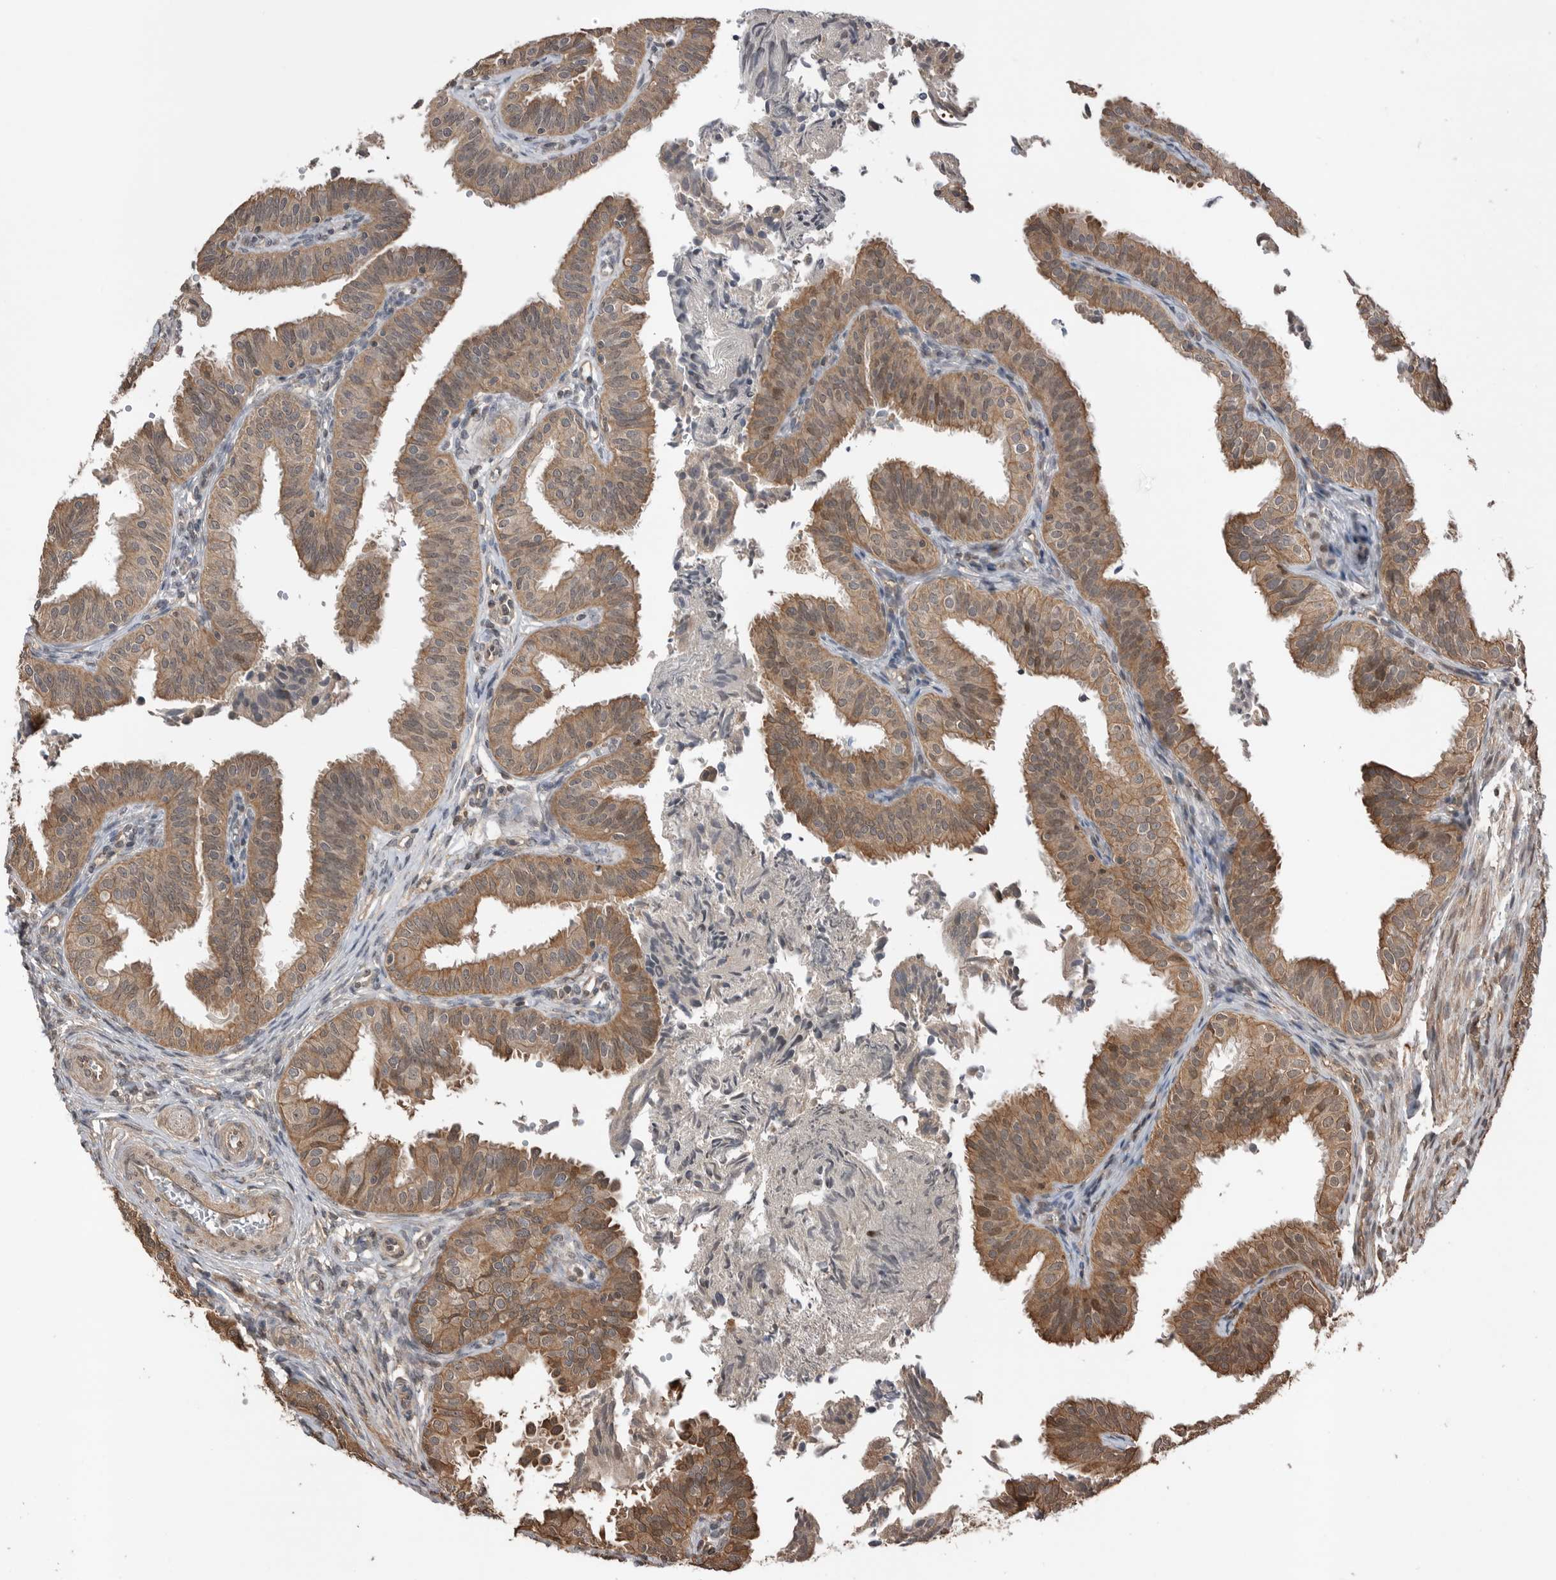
{"staining": {"intensity": "moderate", "quantity": ">75%", "location": "cytoplasmic/membranous,nuclear"}, "tissue": "fallopian tube", "cell_type": "Glandular cells", "image_type": "normal", "snomed": [{"axis": "morphology", "description": "Normal tissue, NOS"}, {"axis": "topography", "description": "Fallopian tube"}], "caption": "Immunohistochemistry image of unremarkable fallopian tube: fallopian tube stained using immunohistochemistry (IHC) displays medium levels of moderate protein expression localized specifically in the cytoplasmic/membranous,nuclear of glandular cells, appearing as a cytoplasmic/membranous,nuclear brown color.", "gene": "PEAK1", "patient": {"sex": "female", "age": 35}}